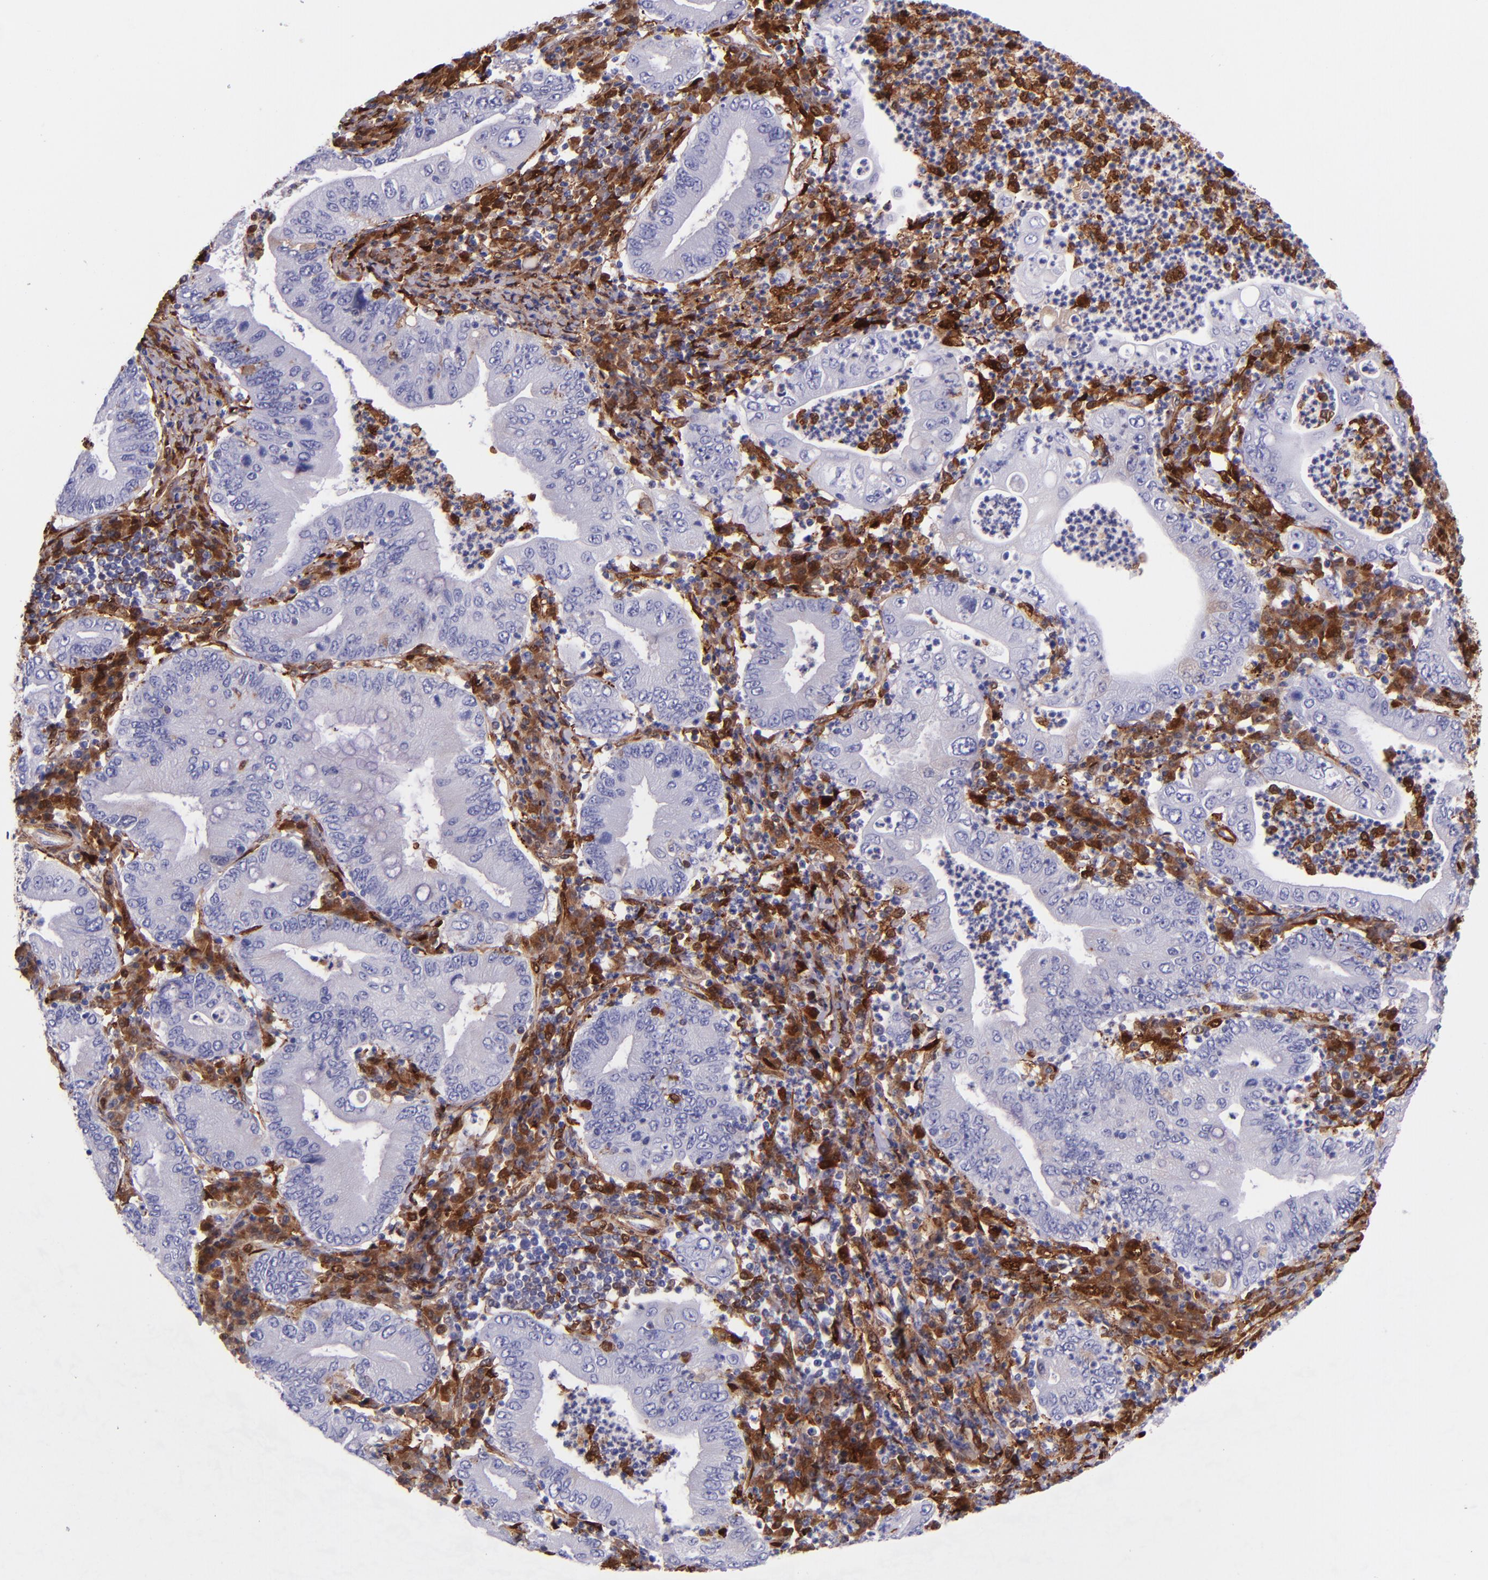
{"staining": {"intensity": "negative", "quantity": "none", "location": "none"}, "tissue": "stomach cancer", "cell_type": "Tumor cells", "image_type": "cancer", "snomed": [{"axis": "morphology", "description": "Normal tissue, NOS"}, {"axis": "morphology", "description": "Adenocarcinoma, NOS"}, {"axis": "topography", "description": "Esophagus"}, {"axis": "topography", "description": "Stomach, upper"}, {"axis": "topography", "description": "Peripheral nerve tissue"}], "caption": "Human stomach cancer stained for a protein using immunohistochemistry (IHC) shows no positivity in tumor cells.", "gene": "LGALS1", "patient": {"sex": "male", "age": 62}}